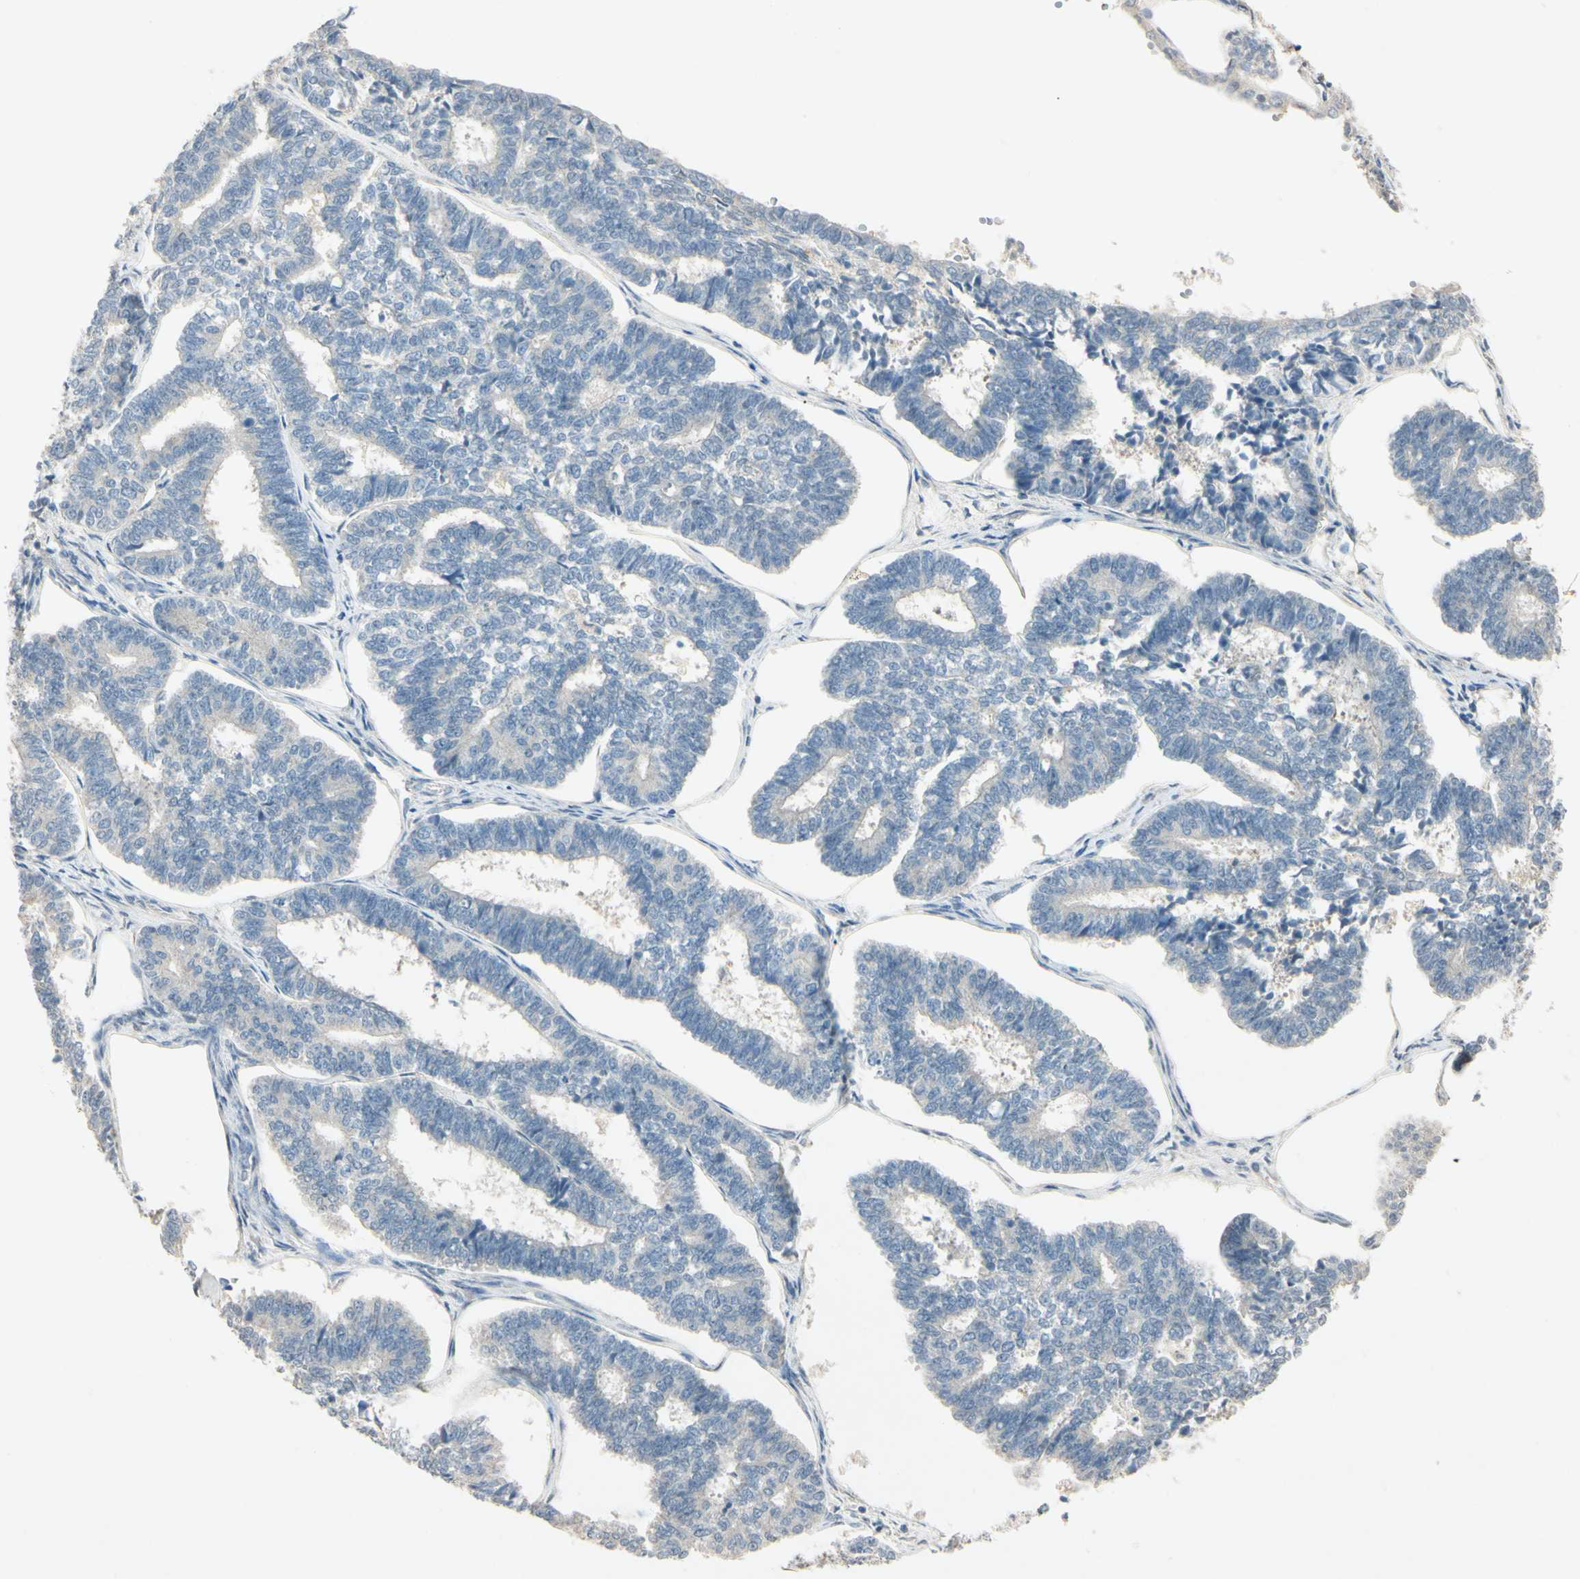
{"staining": {"intensity": "negative", "quantity": "none", "location": "none"}, "tissue": "endometrial cancer", "cell_type": "Tumor cells", "image_type": "cancer", "snomed": [{"axis": "morphology", "description": "Adenocarcinoma, NOS"}, {"axis": "topography", "description": "Endometrium"}], "caption": "This is an immunohistochemistry micrograph of endometrial adenocarcinoma. There is no expression in tumor cells.", "gene": "HSPA1B", "patient": {"sex": "female", "age": 70}}